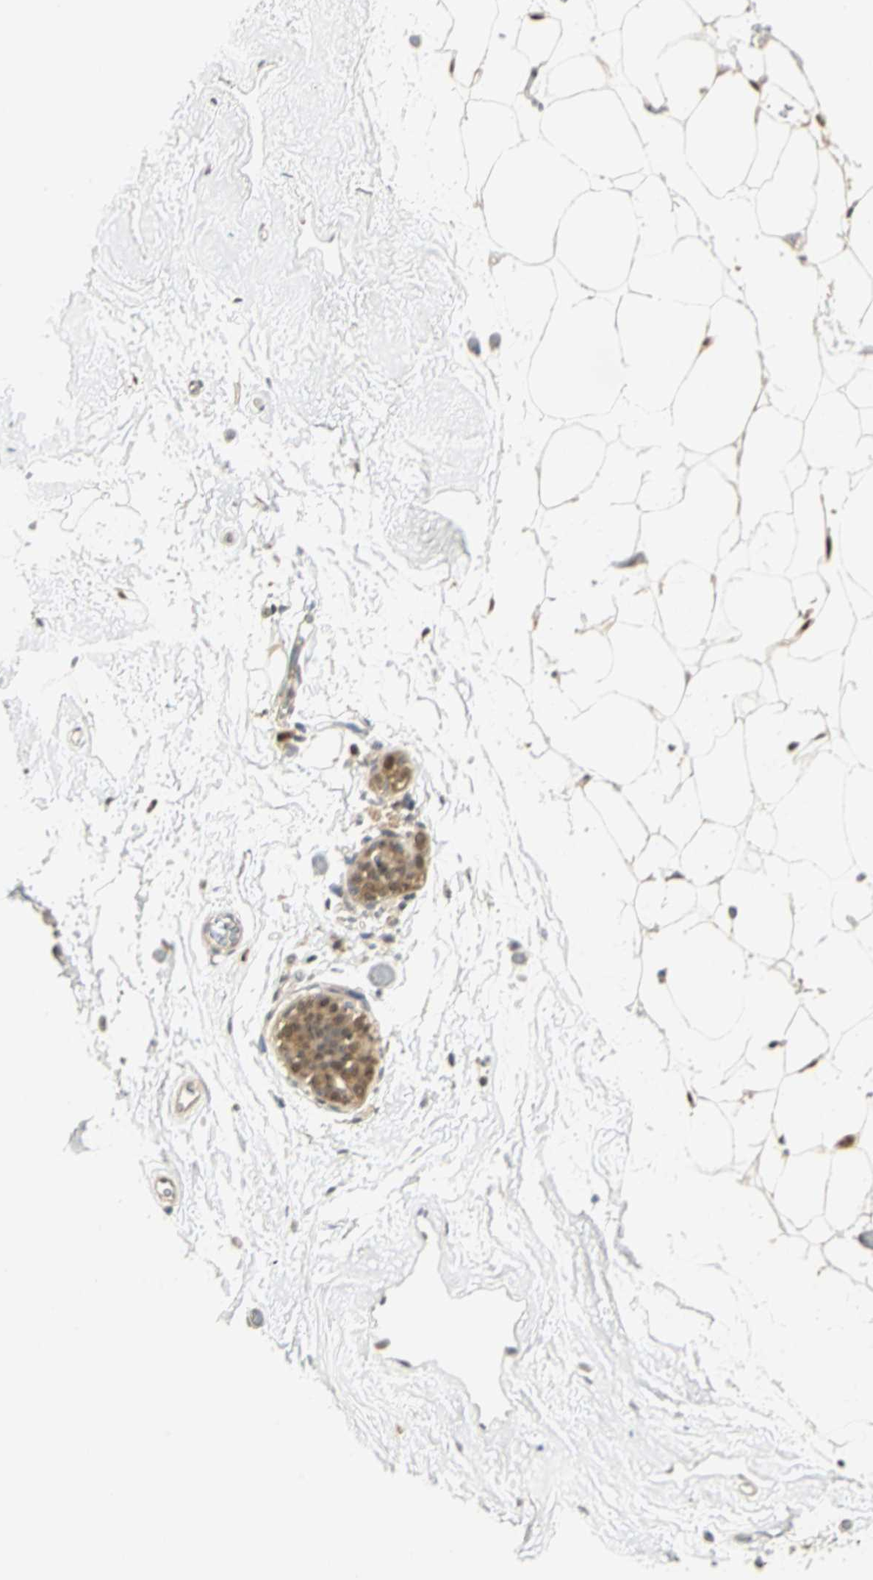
{"staining": {"intensity": "moderate", "quantity": ">75%", "location": "cytoplasmic/membranous,nuclear"}, "tissue": "breast", "cell_type": "Adipocytes", "image_type": "normal", "snomed": [{"axis": "morphology", "description": "Normal tissue, NOS"}, {"axis": "topography", "description": "Breast"}], "caption": "Immunohistochemistry of normal breast demonstrates medium levels of moderate cytoplasmic/membranous,nuclear positivity in about >75% of adipocytes.", "gene": "PSMC4", "patient": {"sex": "female", "age": 75}}